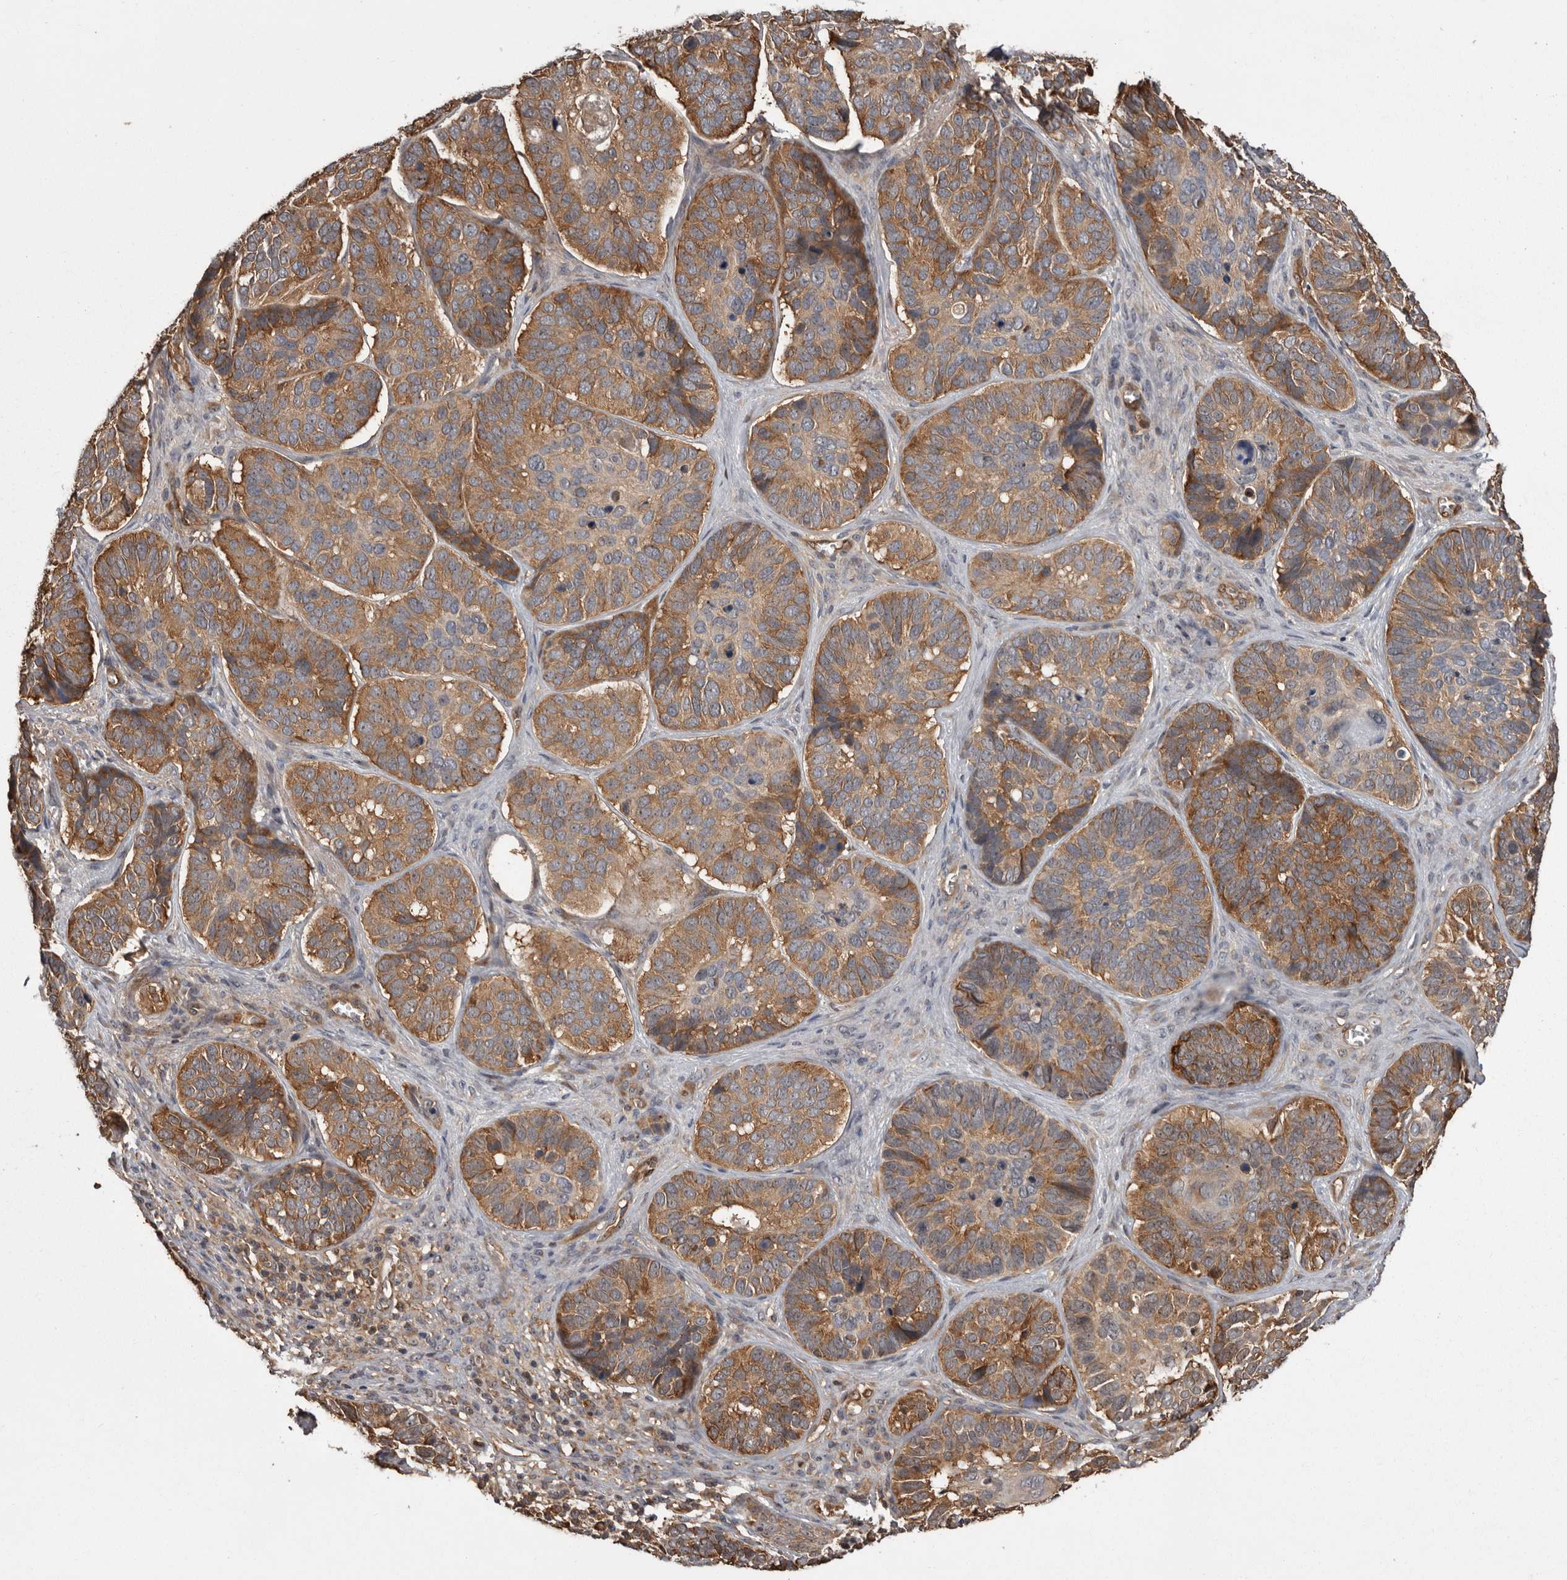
{"staining": {"intensity": "moderate", "quantity": ">75%", "location": "cytoplasmic/membranous"}, "tissue": "skin cancer", "cell_type": "Tumor cells", "image_type": "cancer", "snomed": [{"axis": "morphology", "description": "Basal cell carcinoma"}, {"axis": "topography", "description": "Skin"}], "caption": "Approximately >75% of tumor cells in skin cancer display moderate cytoplasmic/membranous protein staining as visualized by brown immunohistochemical staining.", "gene": "DARS1", "patient": {"sex": "male", "age": 62}}